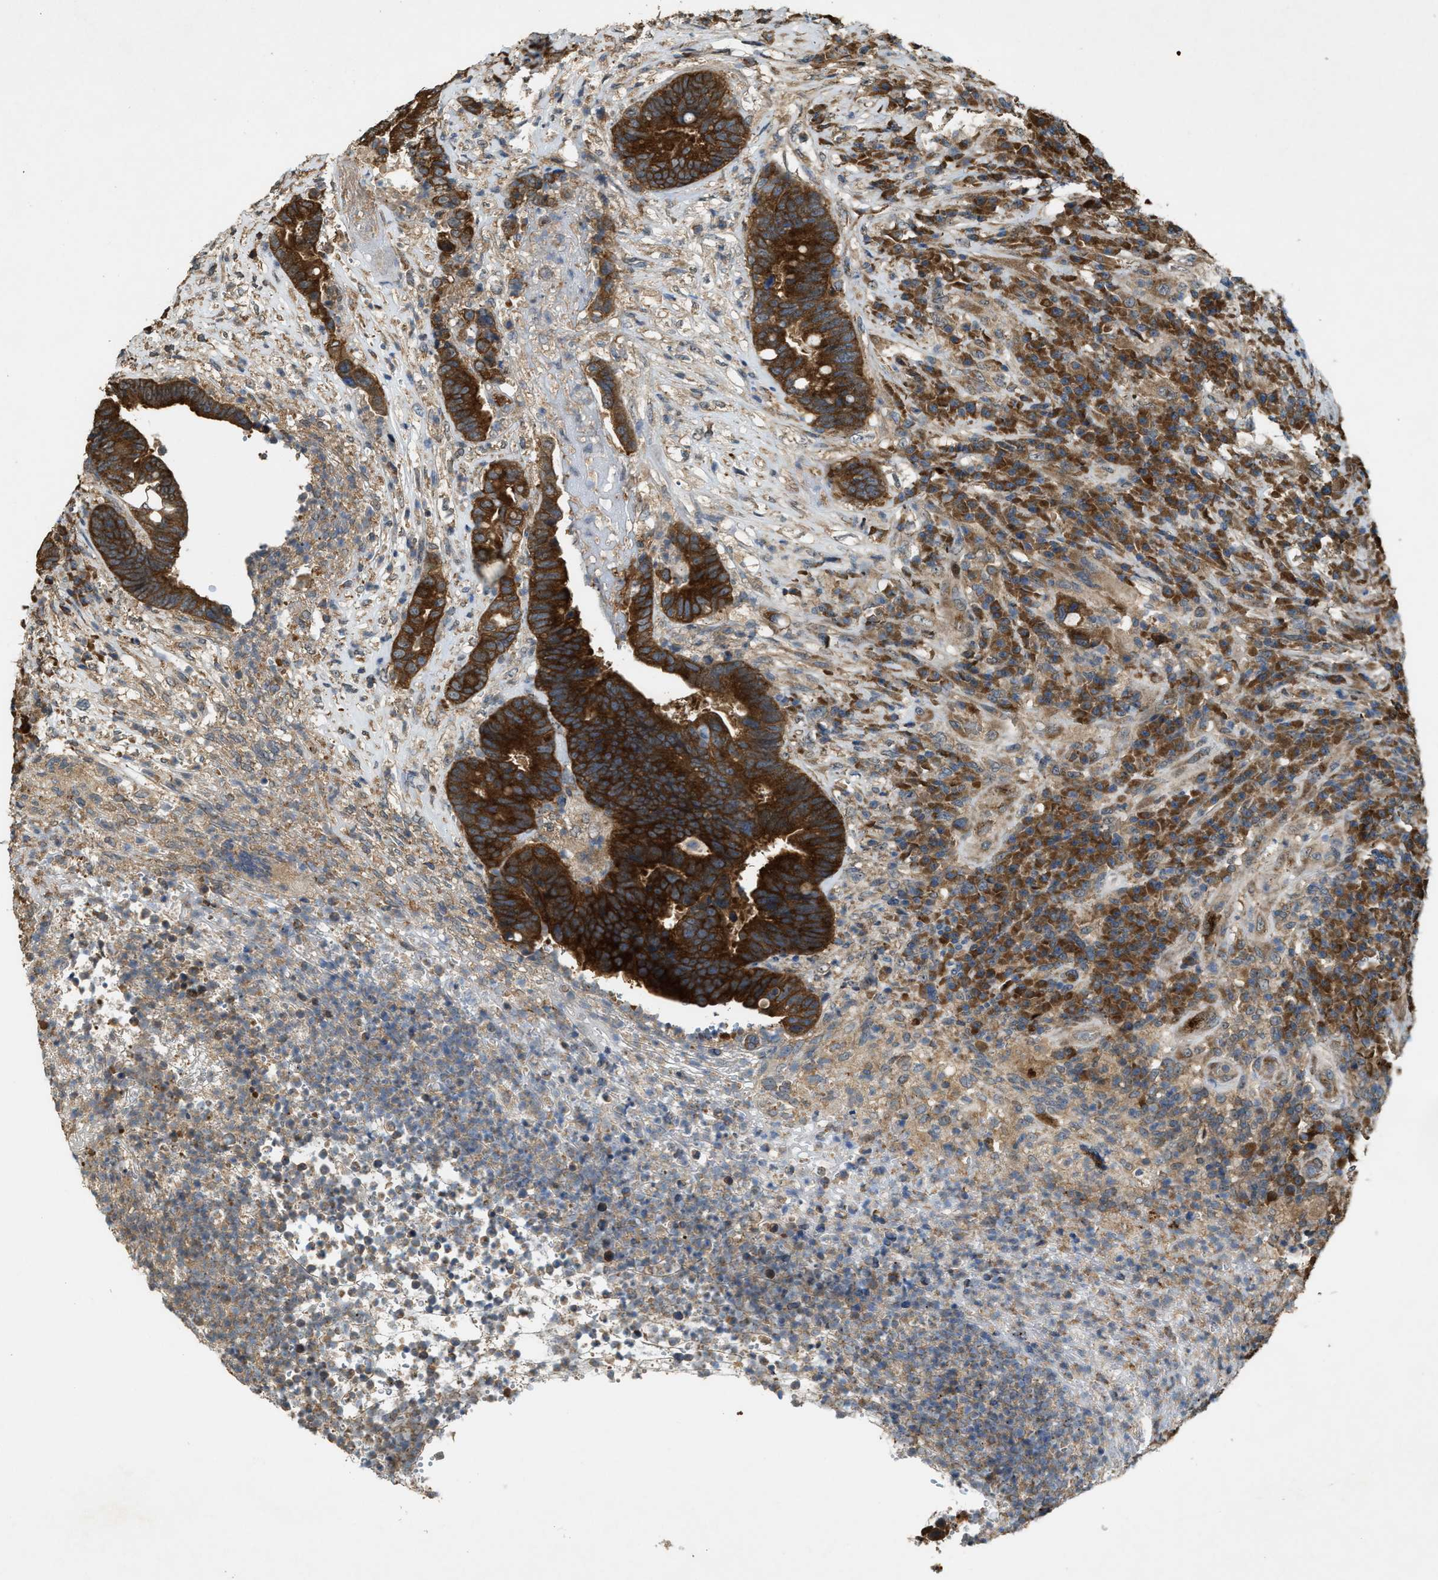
{"staining": {"intensity": "strong", "quantity": ">75%", "location": "cytoplasmic/membranous"}, "tissue": "colorectal cancer", "cell_type": "Tumor cells", "image_type": "cancer", "snomed": [{"axis": "morphology", "description": "Adenocarcinoma, NOS"}, {"axis": "topography", "description": "Rectum"}], "caption": "Tumor cells display strong cytoplasmic/membranous expression in approximately >75% of cells in colorectal adenocarcinoma. The protein is shown in brown color, while the nuclei are stained blue.", "gene": "ARHGEF5", "patient": {"sex": "female", "age": 89}}